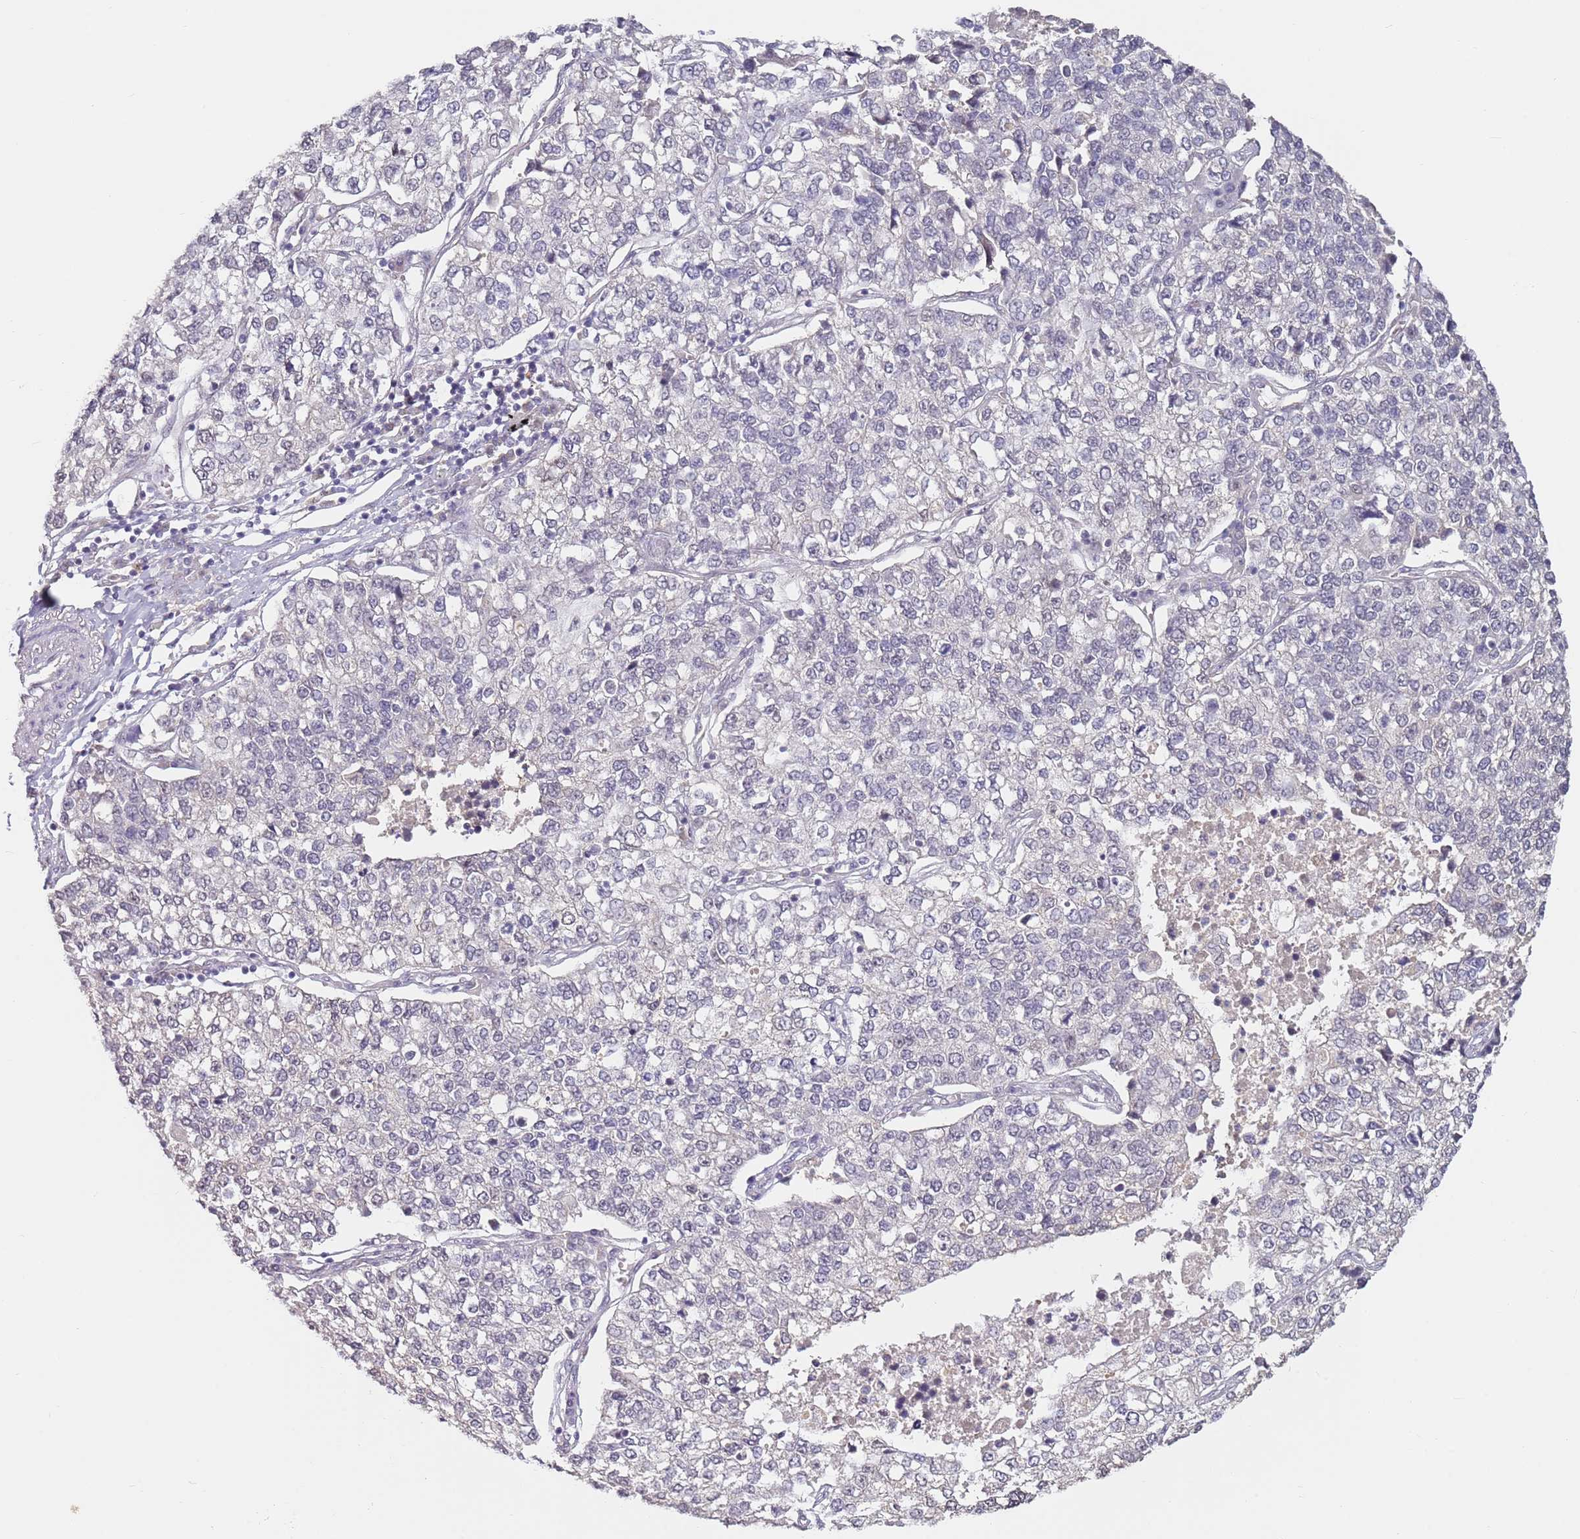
{"staining": {"intensity": "negative", "quantity": "none", "location": "none"}, "tissue": "lung cancer", "cell_type": "Tumor cells", "image_type": "cancer", "snomed": [{"axis": "morphology", "description": "Adenocarcinoma, NOS"}, {"axis": "topography", "description": "Lung"}], "caption": "IHC of human lung adenocarcinoma demonstrates no staining in tumor cells.", "gene": "WDR93", "patient": {"sex": "male", "age": 49}}